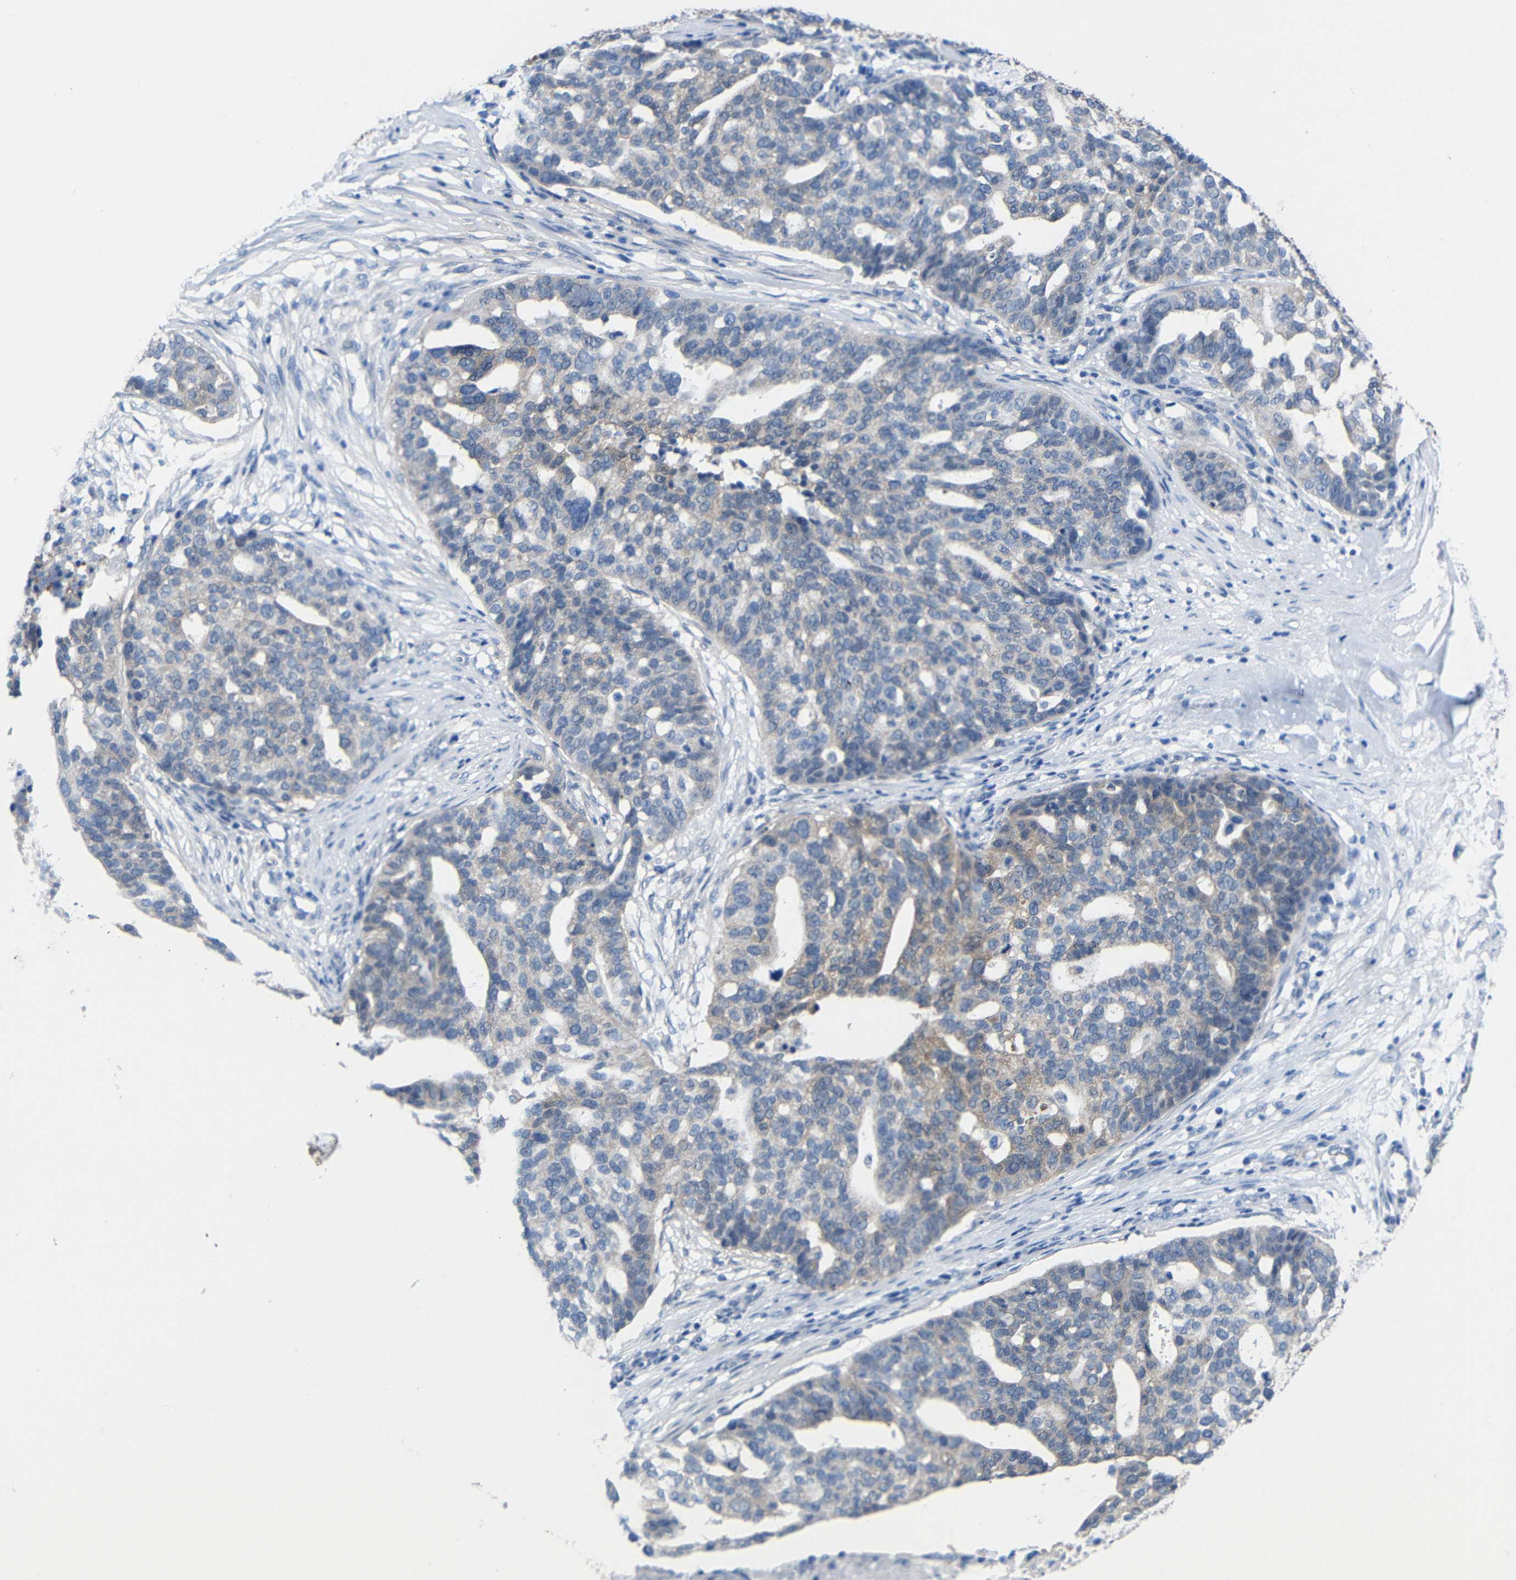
{"staining": {"intensity": "weak", "quantity": "<25%", "location": "cytoplasmic/membranous"}, "tissue": "ovarian cancer", "cell_type": "Tumor cells", "image_type": "cancer", "snomed": [{"axis": "morphology", "description": "Cystadenocarcinoma, serous, NOS"}, {"axis": "topography", "description": "Ovary"}], "caption": "High power microscopy histopathology image of an immunohistochemistry histopathology image of ovarian cancer, revealing no significant positivity in tumor cells.", "gene": "PEBP1", "patient": {"sex": "female", "age": 59}}